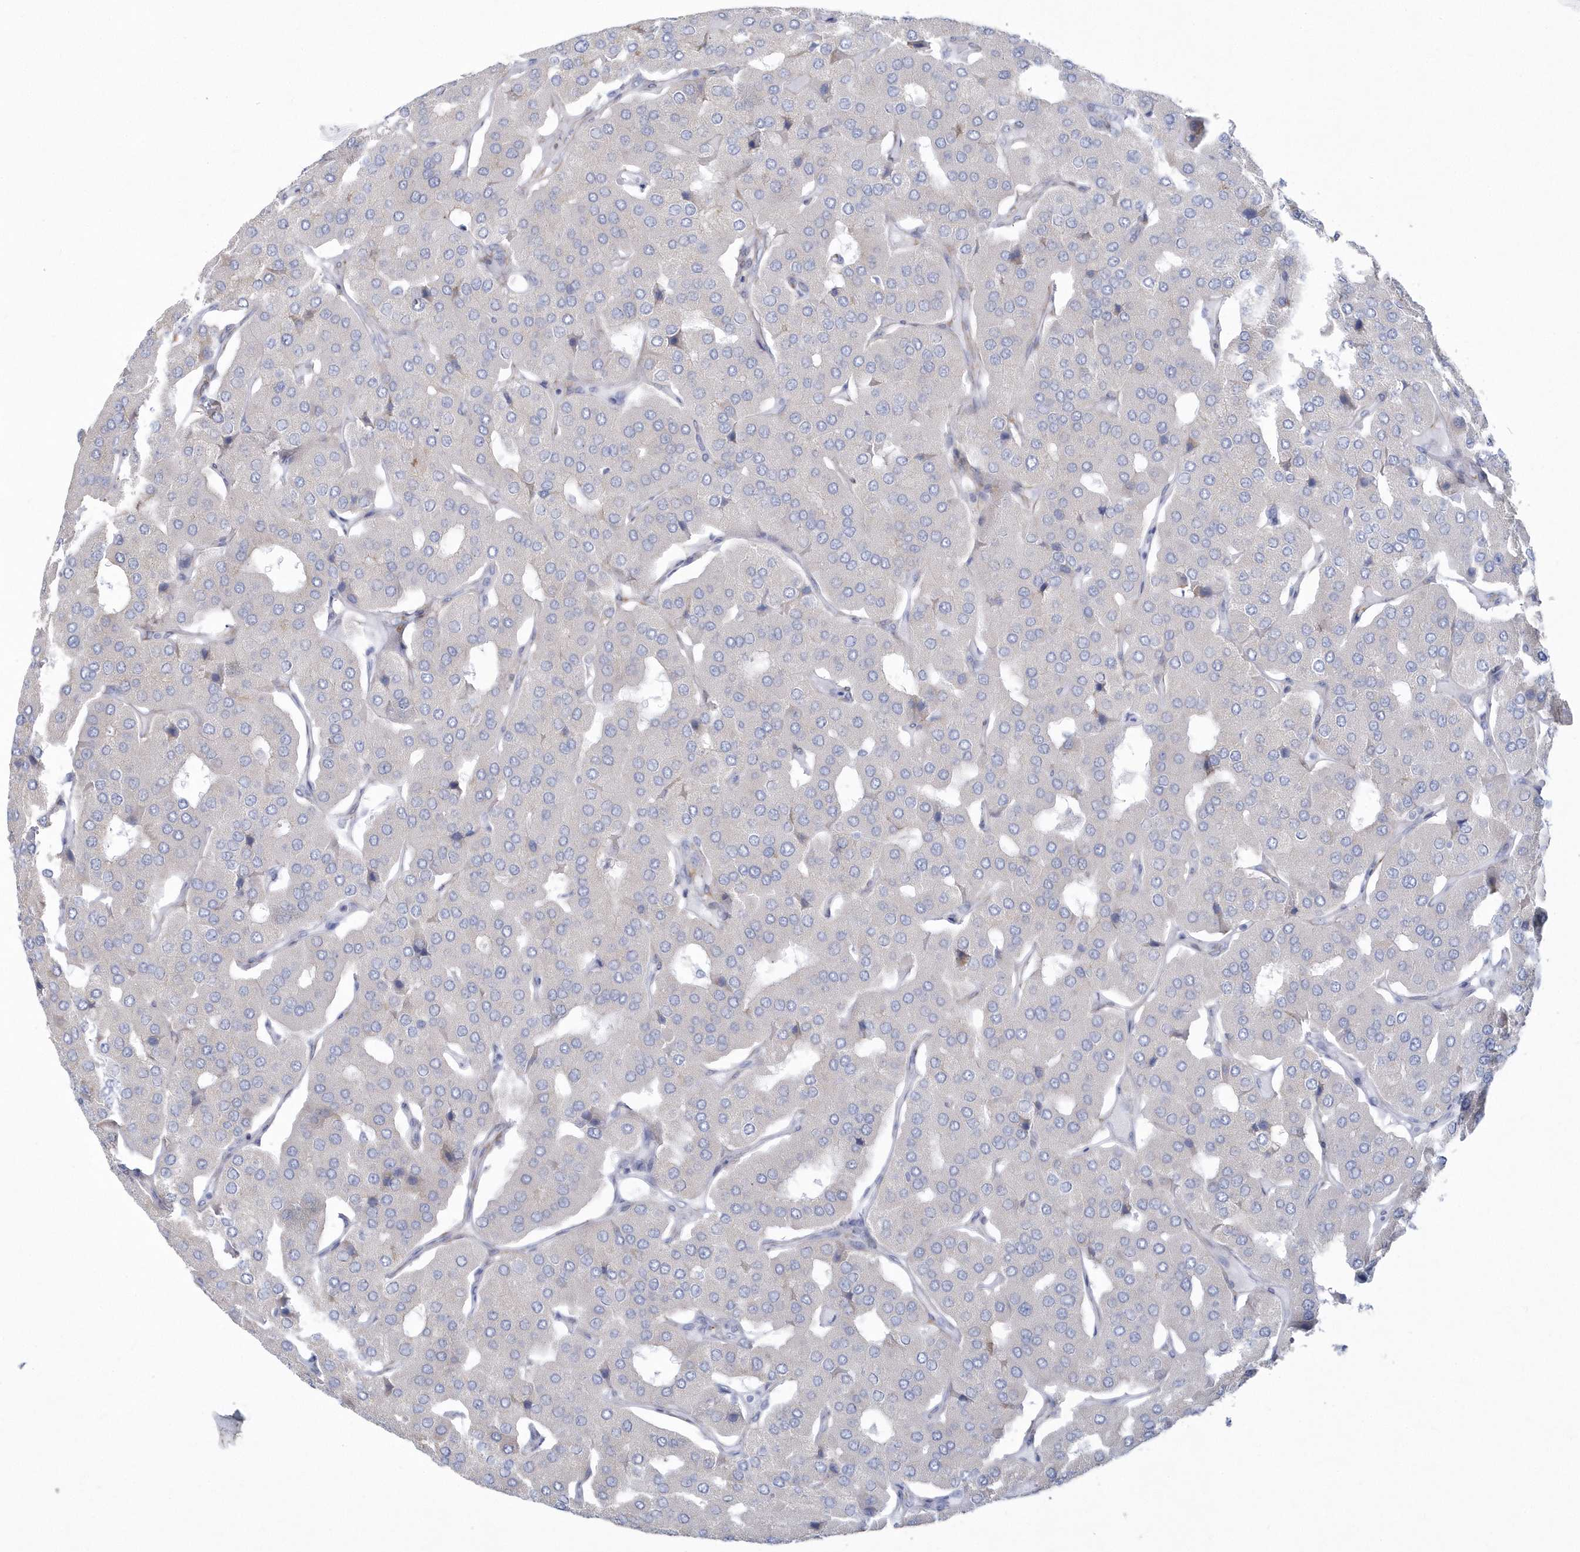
{"staining": {"intensity": "negative", "quantity": "none", "location": "none"}, "tissue": "parathyroid gland", "cell_type": "Glandular cells", "image_type": "normal", "snomed": [{"axis": "morphology", "description": "Normal tissue, NOS"}, {"axis": "morphology", "description": "Adenoma, NOS"}, {"axis": "topography", "description": "Parathyroid gland"}], "caption": "Histopathology image shows no significant protein expression in glandular cells of unremarkable parathyroid gland.", "gene": "WDR27", "patient": {"sex": "female", "age": 86}}